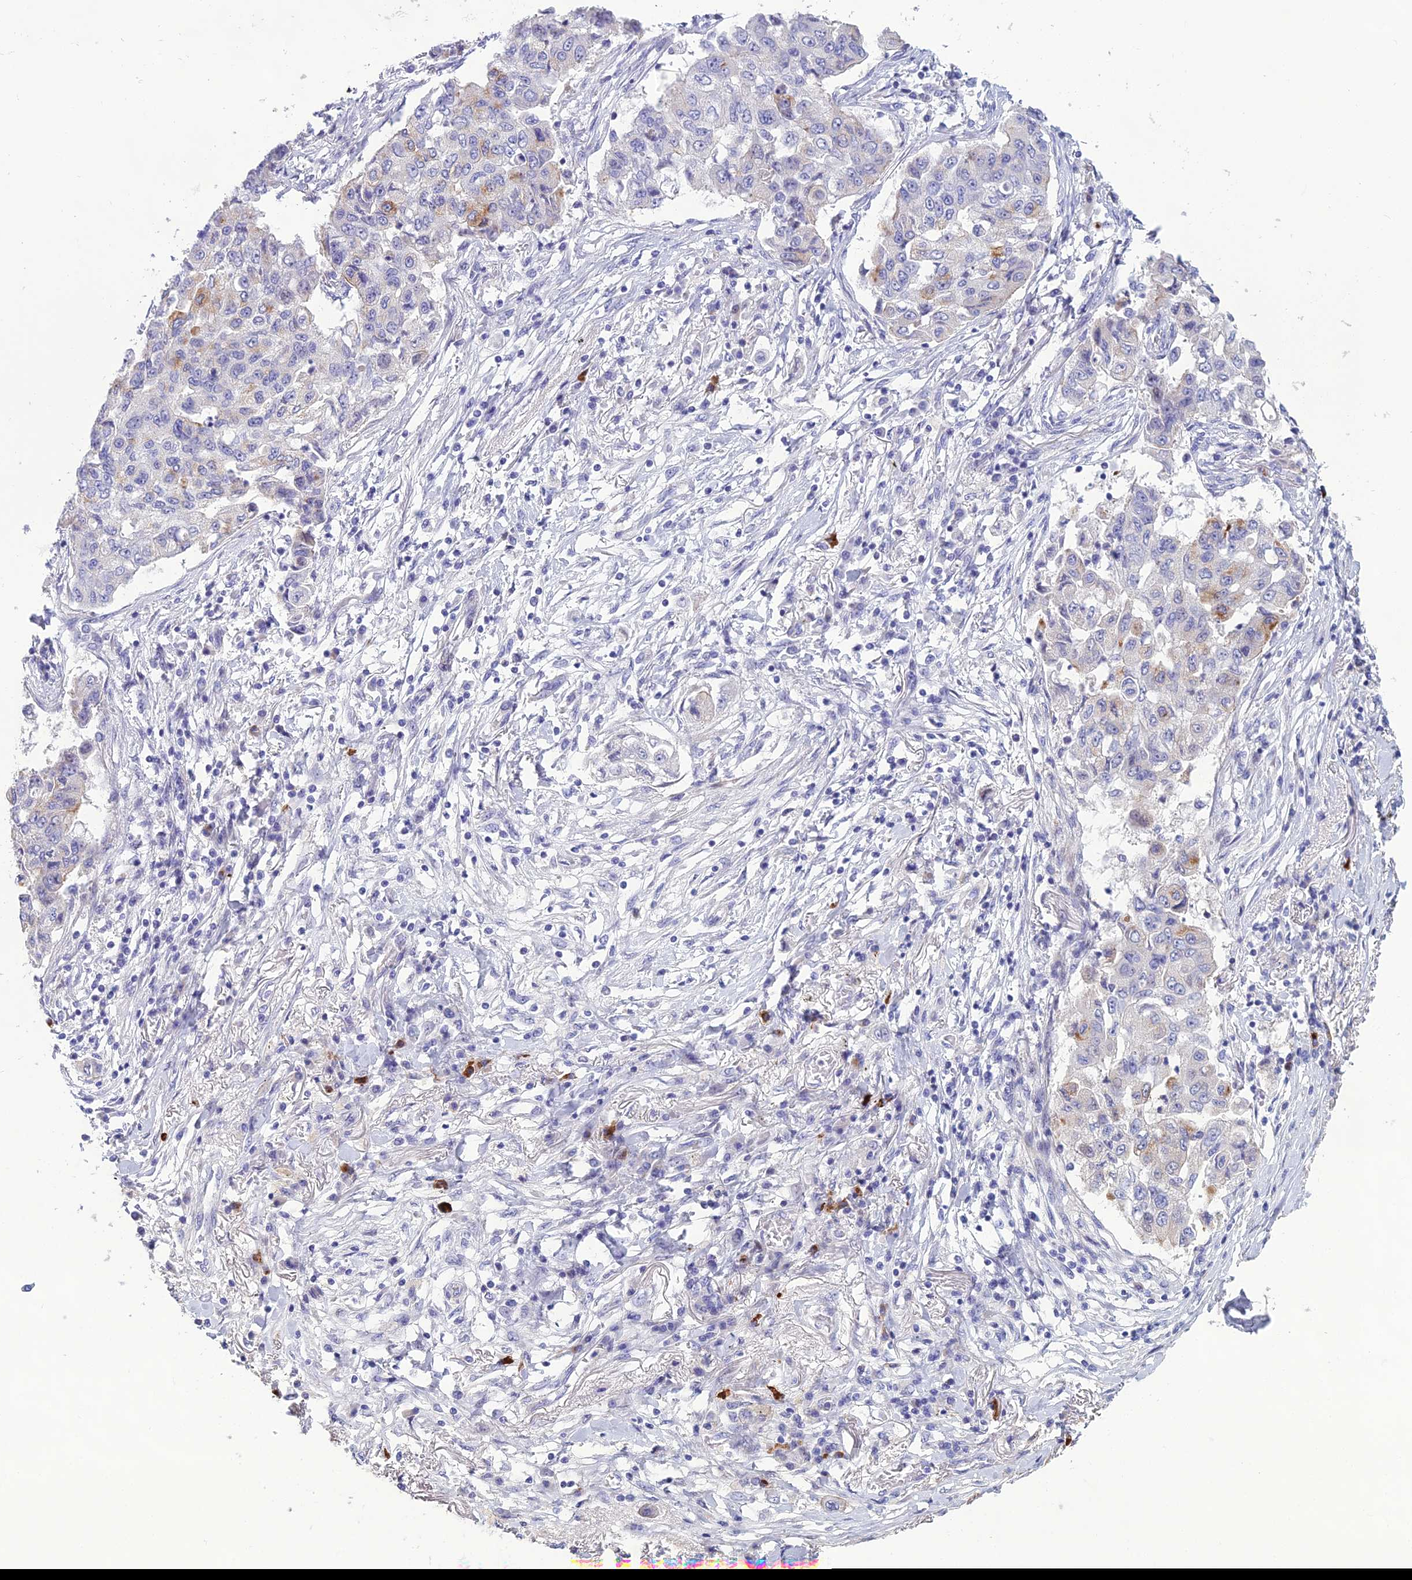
{"staining": {"intensity": "moderate", "quantity": "<25%", "location": "cytoplasmic/membranous"}, "tissue": "lung cancer", "cell_type": "Tumor cells", "image_type": "cancer", "snomed": [{"axis": "morphology", "description": "Squamous cell carcinoma, NOS"}, {"axis": "topography", "description": "Lung"}], "caption": "IHC image of neoplastic tissue: lung squamous cell carcinoma stained using immunohistochemistry demonstrates low levels of moderate protein expression localized specifically in the cytoplasmic/membranous of tumor cells, appearing as a cytoplasmic/membranous brown color.", "gene": "OR56B1", "patient": {"sex": "male", "age": 74}}